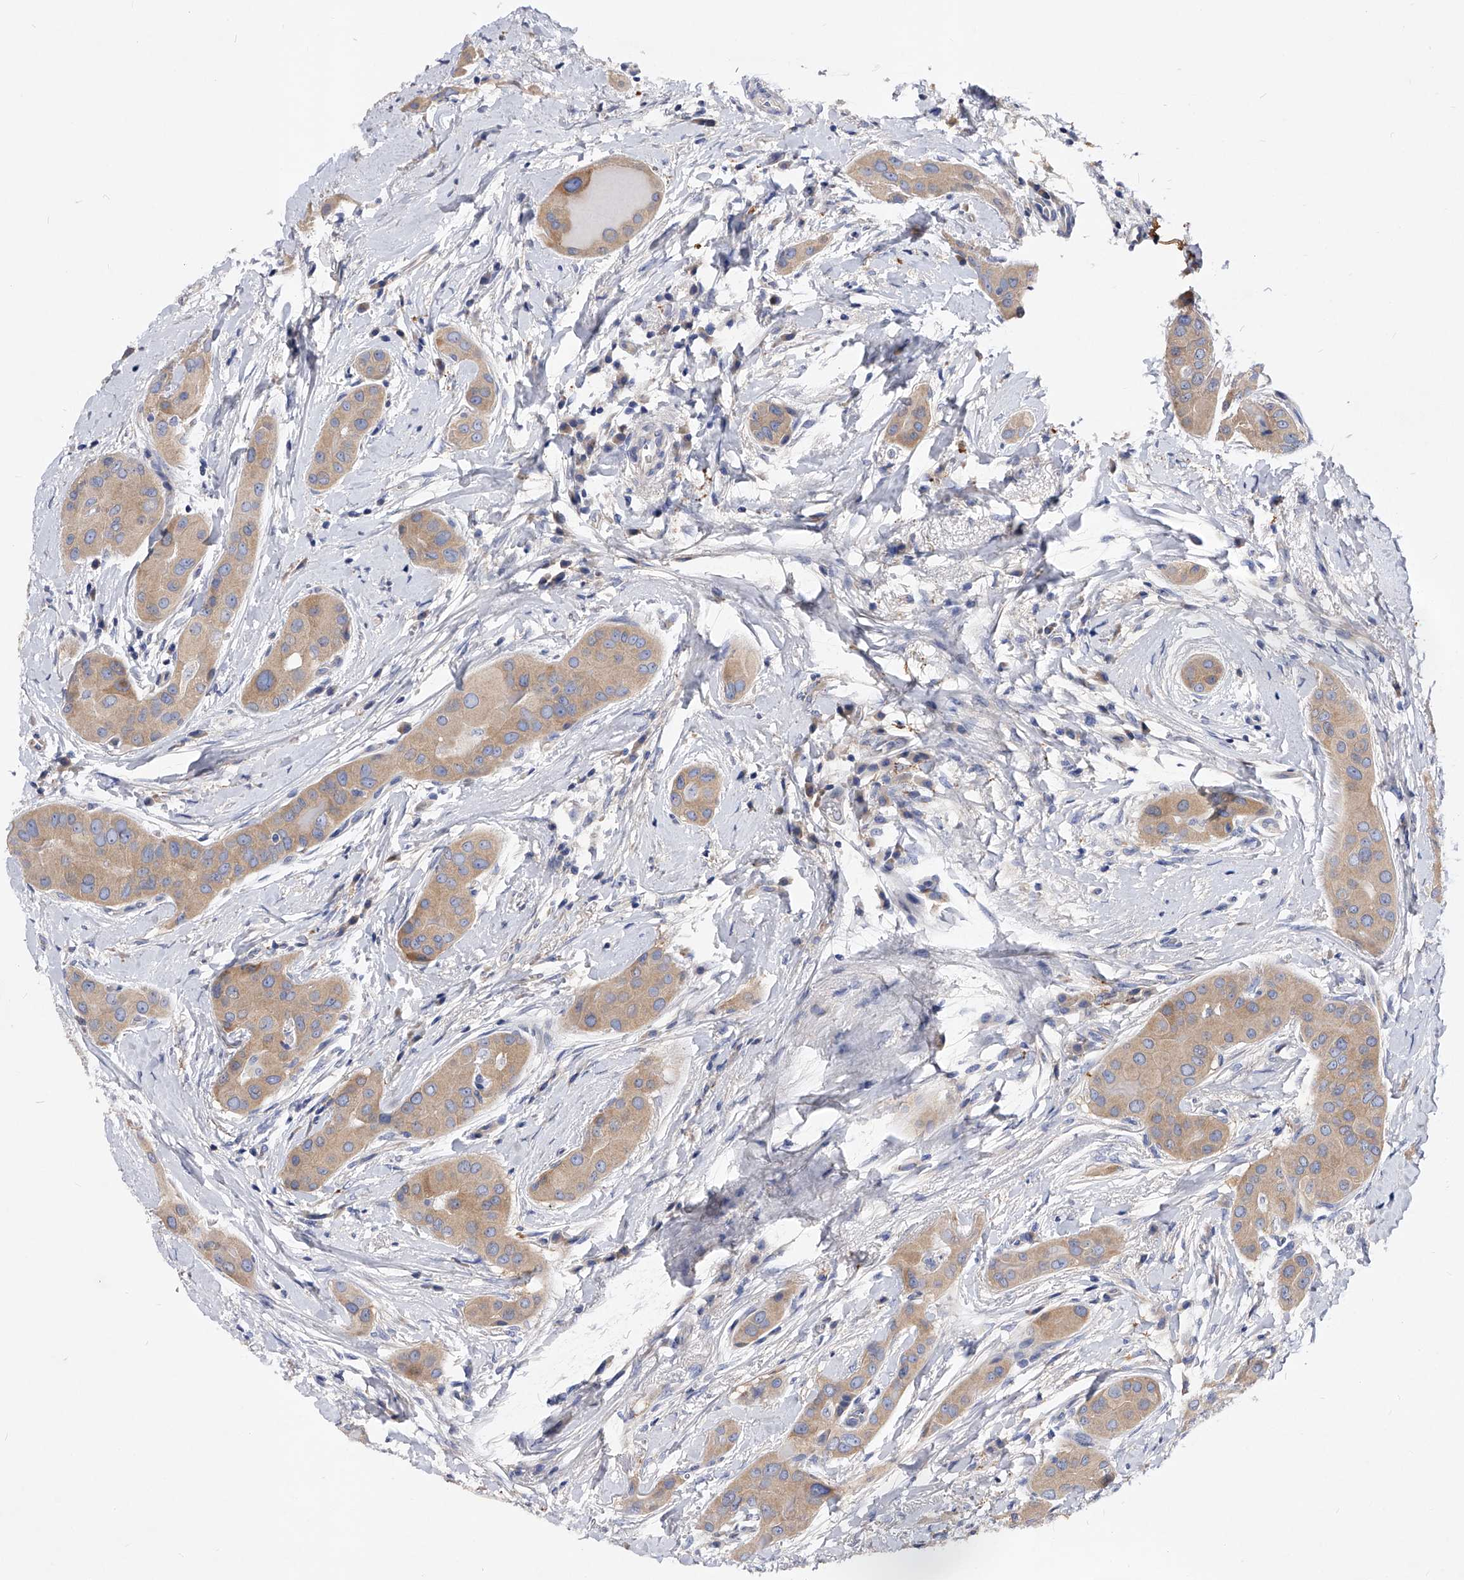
{"staining": {"intensity": "weak", "quantity": ">75%", "location": "cytoplasmic/membranous"}, "tissue": "thyroid cancer", "cell_type": "Tumor cells", "image_type": "cancer", "snomed": [{"axis": "morphology", "description": "Papillary adenocarcinoma, NOS"}, {"axis": "topography", "description": "Thyroid gland"}], "caption": "Human thyroid papillary adenocarcinoma stained for a protein (brown) exhibits weak cytoplasmic/membranous positive expression in about >75% of tumor cells.", "gene": "PPP5C", "patient": {"sex": "male", "age": 33}}